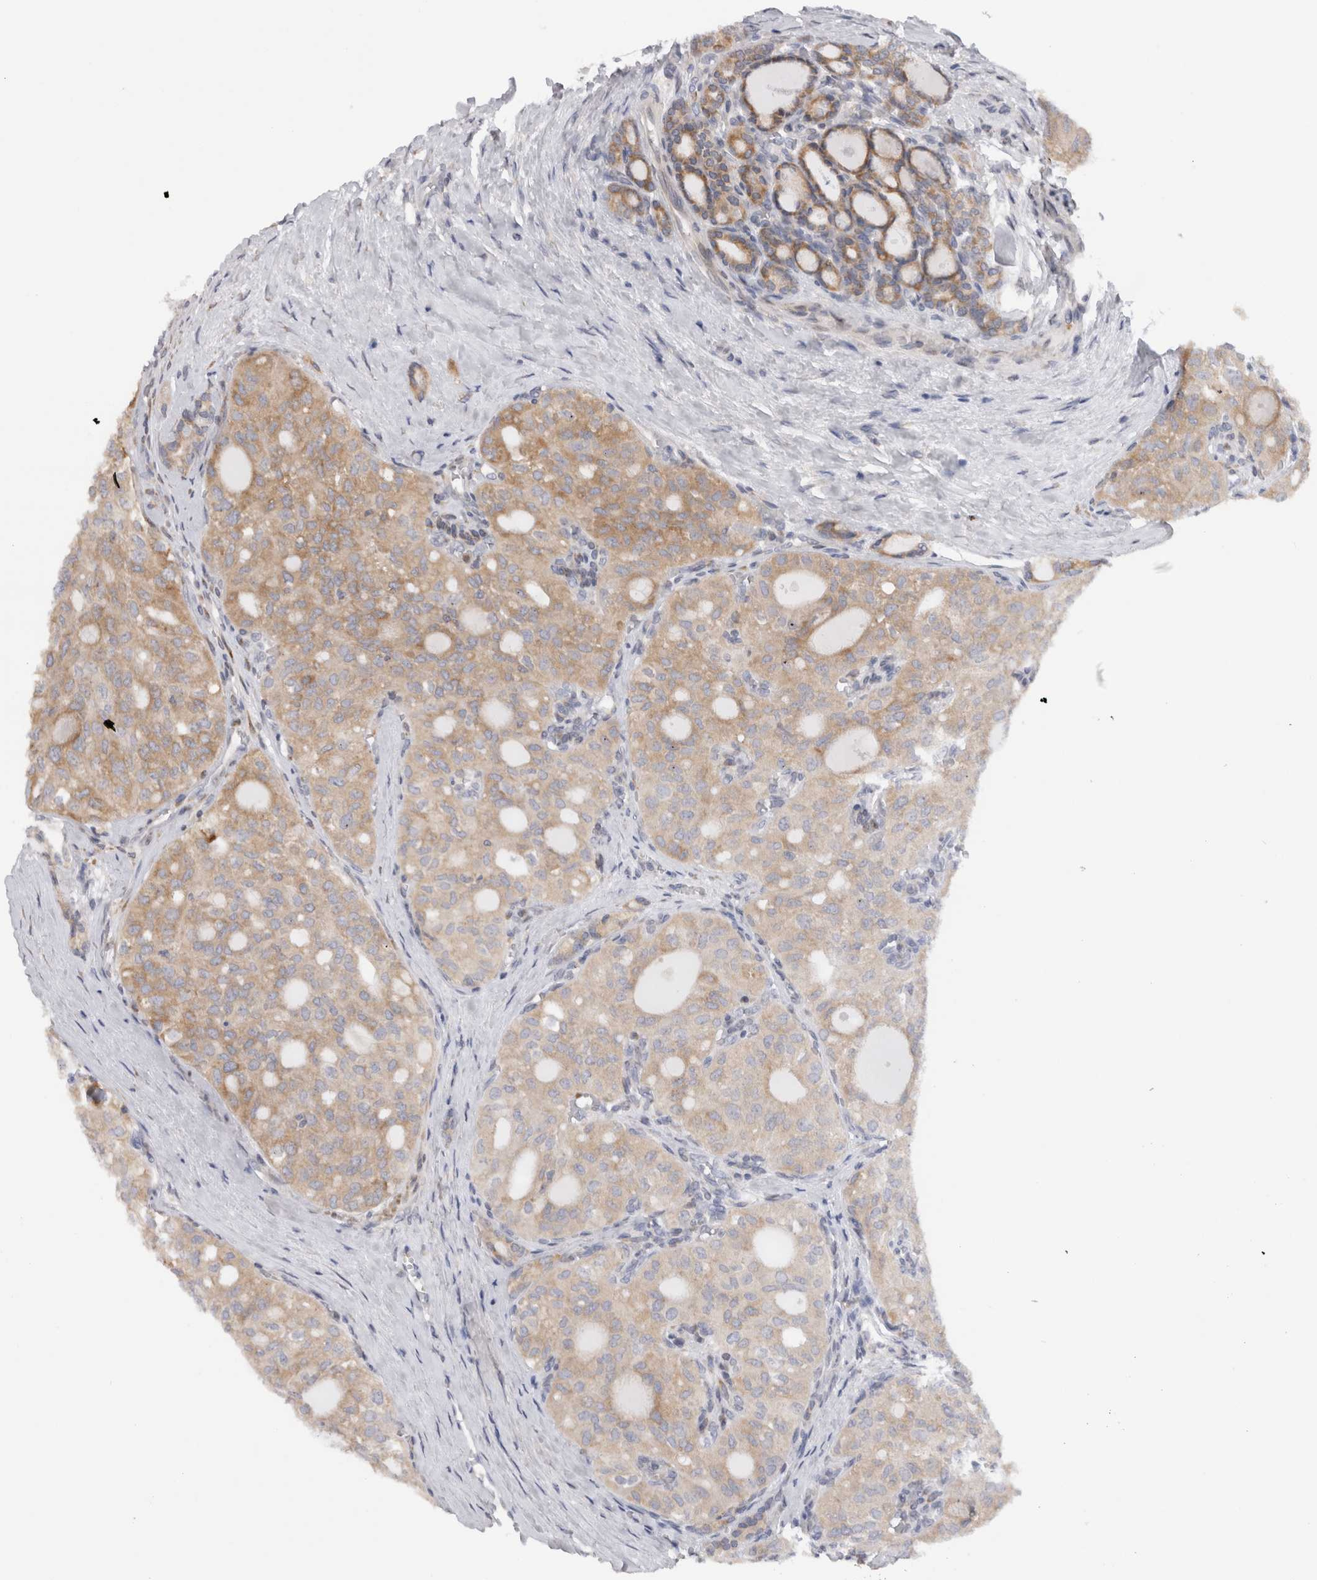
{"staining": {"intensity": "weak", "quantity": ">75%", "location": "cytoplasmic/membranous"}, "tissue": "thyroid cancer", "cell_type": "Tumor cells", "image_type": "cancer", "snomed": [{"axis": "morphology", "description": "Follicular adenoma carcinoma, NOS"}, {"axis": "topography", "description": "Thyroid gland"}], "caption": "DAB (3,3'-diaminobenzidine) immunohistochemical staining of thyroid cancer (follicular adenoma carcinoma) exhibits weak cytoplasmic/membranous protein positivity in about >75% of tumor cells.", "gene": "VCPIP1", "patient": {"sex": "male", "age": 75}}